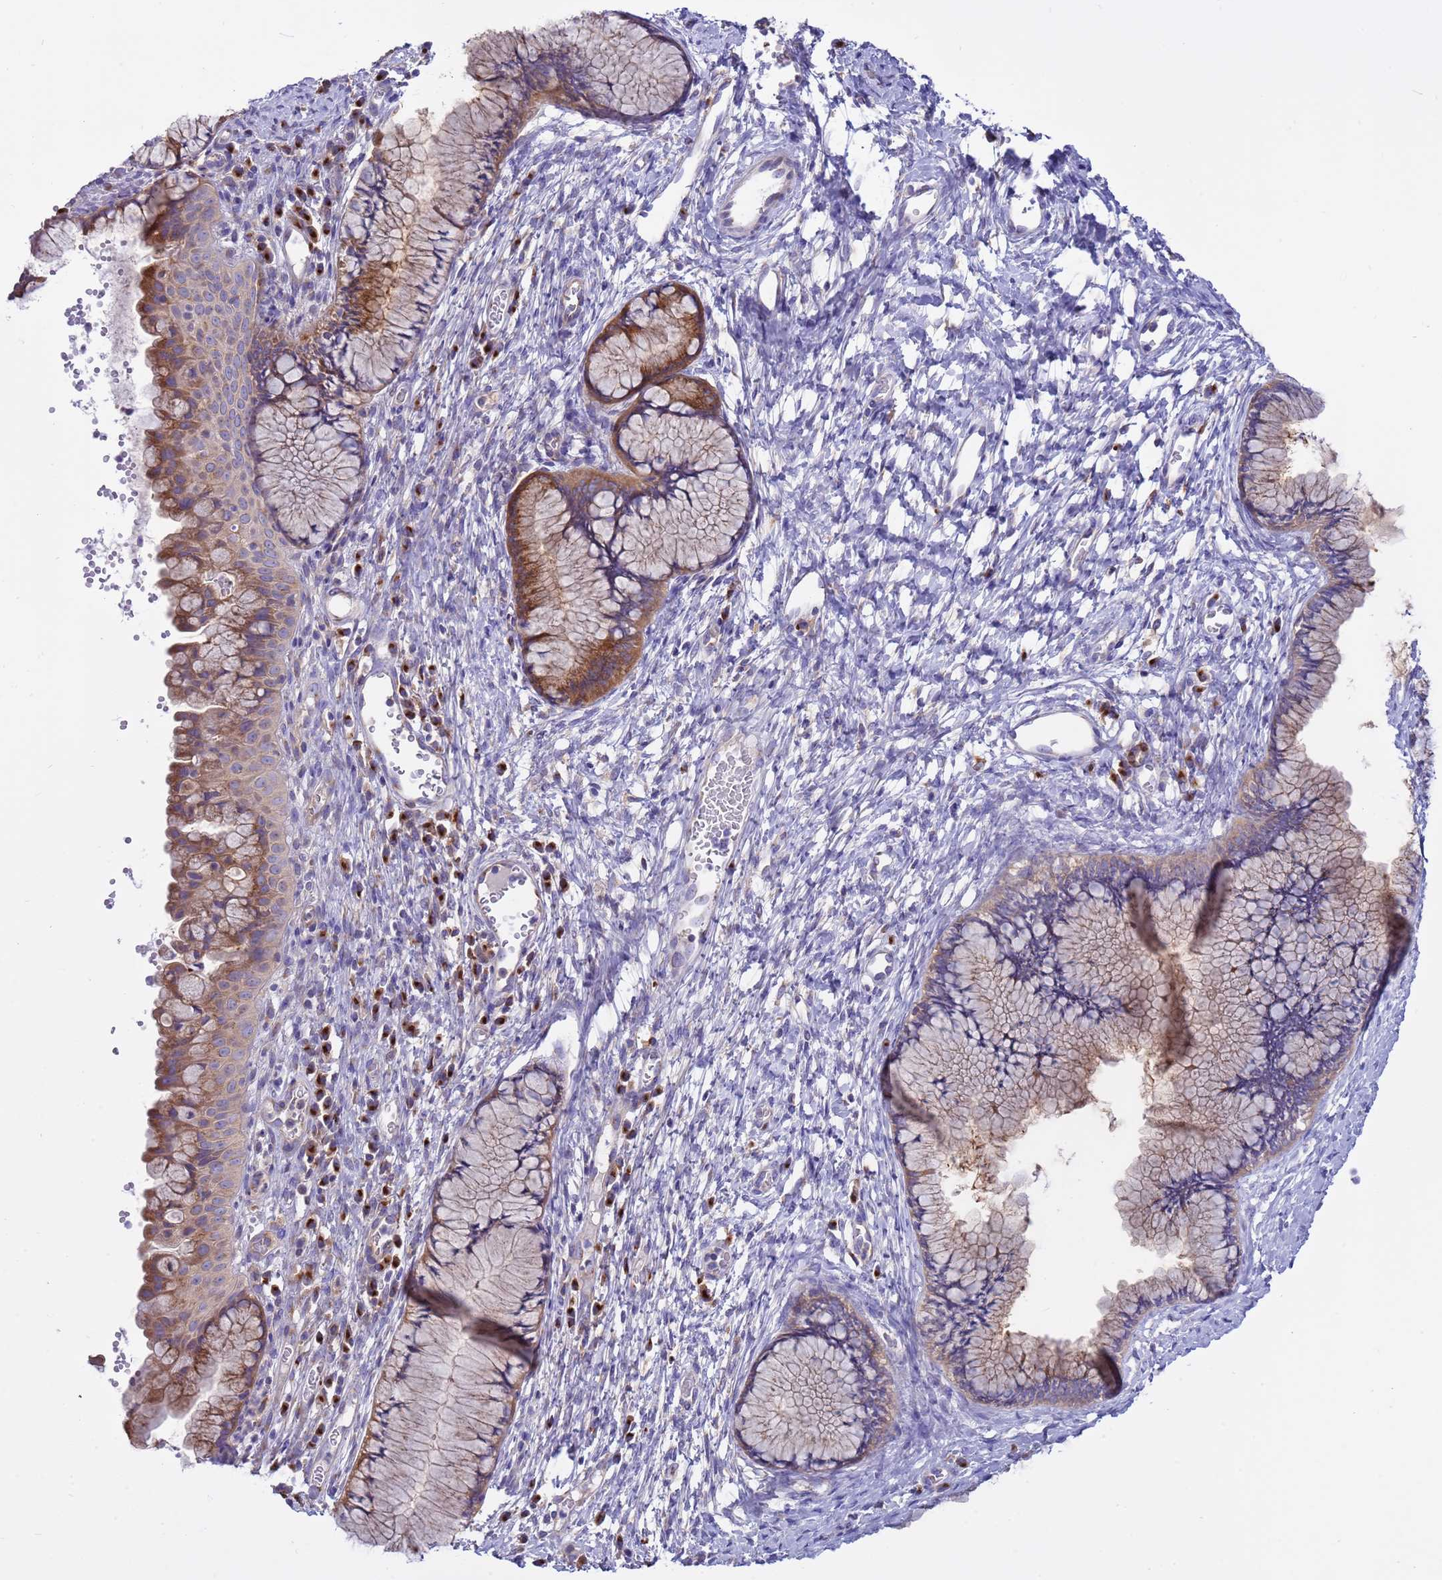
{"staining": {"intensity": "moderate", "quantity": ">75%", "location": "cytoplasmic/membranous"}, "tissue": "cervix", "cell_type": "Glandular cells", "image_type": "normal", "snomed": [{"axis": "morphology", "description": "Normal tissue, NOS"}, {"axis": "topography", "description": "Cervix"}], "caption": "About >75% of glandular cells in normal human cervix exhibit moderate cytoplasmic/membranous protein expression as visualized by brown immunohistochemical staining.", "gene": "ANAPC1", "patient": {"sex": "female", "age": 42}}